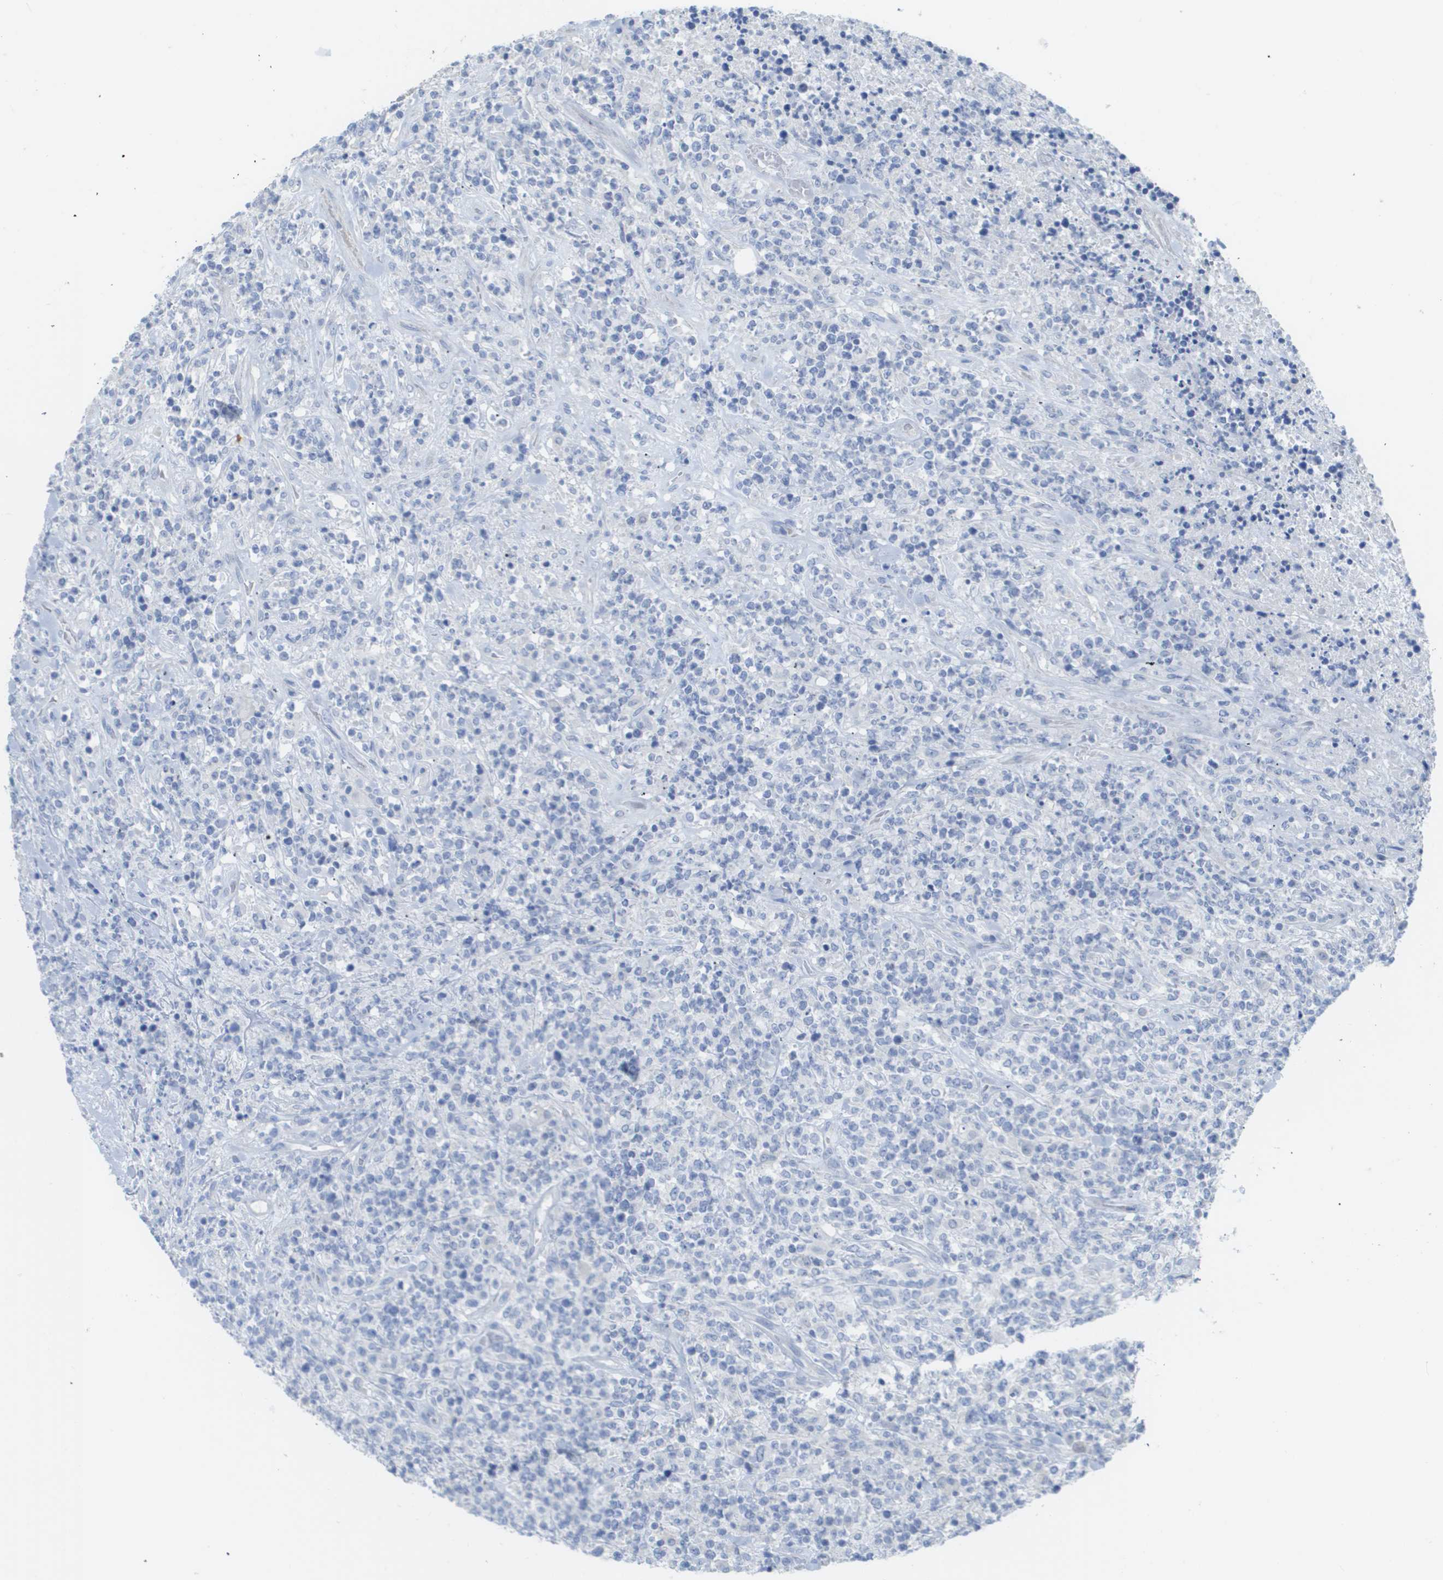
{"staining": {"intensity": "negative", "quantity": "none", "location": "none"}, "tissue": "lymphoma", "cell_type": "Tumor cells", "image_type": "cancer", "snomed": [{"axis": "morphology", "description": "Malignant lymphoma, non-Hodgkin's type, High grade"}, {"axis": "topography", "description": "Soft tissue"}], "caption": "This is a micrograph of IHC staining of high-grade malignant lymphoma, non-Hodgkin's type, which shows no expression in tumor cells.", "gene": "MYL3", "patient": {"sex": "male", "age": 18}}